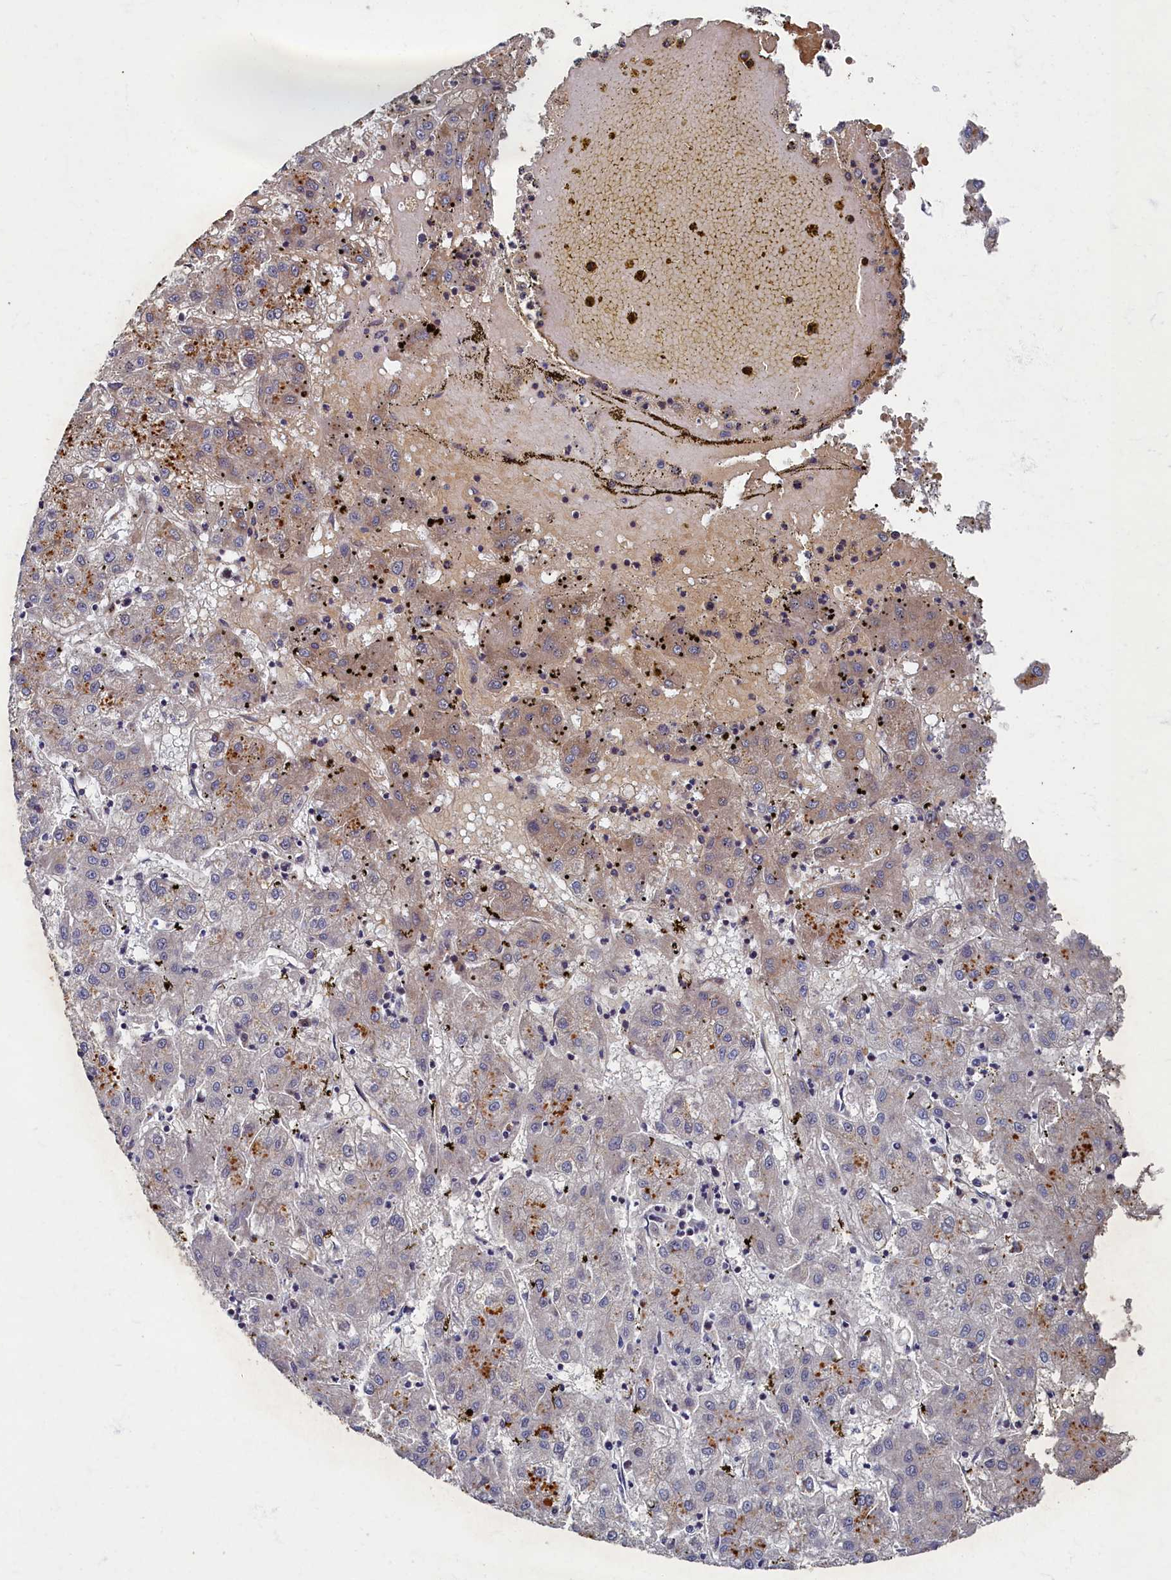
{"staining": {"intensity": "weak", "quantity": "<25%", "location": "cytoplasmic/membranous"}, "tissue": "liver cancer", "cell_type": "Tumor cells", "image_type": "cancer", "snomed": [{"axis": "morphology", "description": "Carcinoma, Hepatocellular, NOS"}, {"axis": "topography", "description": "Liver"}], "caption": "Immunohistochemical staining of liver hepatocellular carcinoma shows no significant staining in tumor cells.", "gene": "HUNK", "patient": {"sex": "male", "age": 72}}